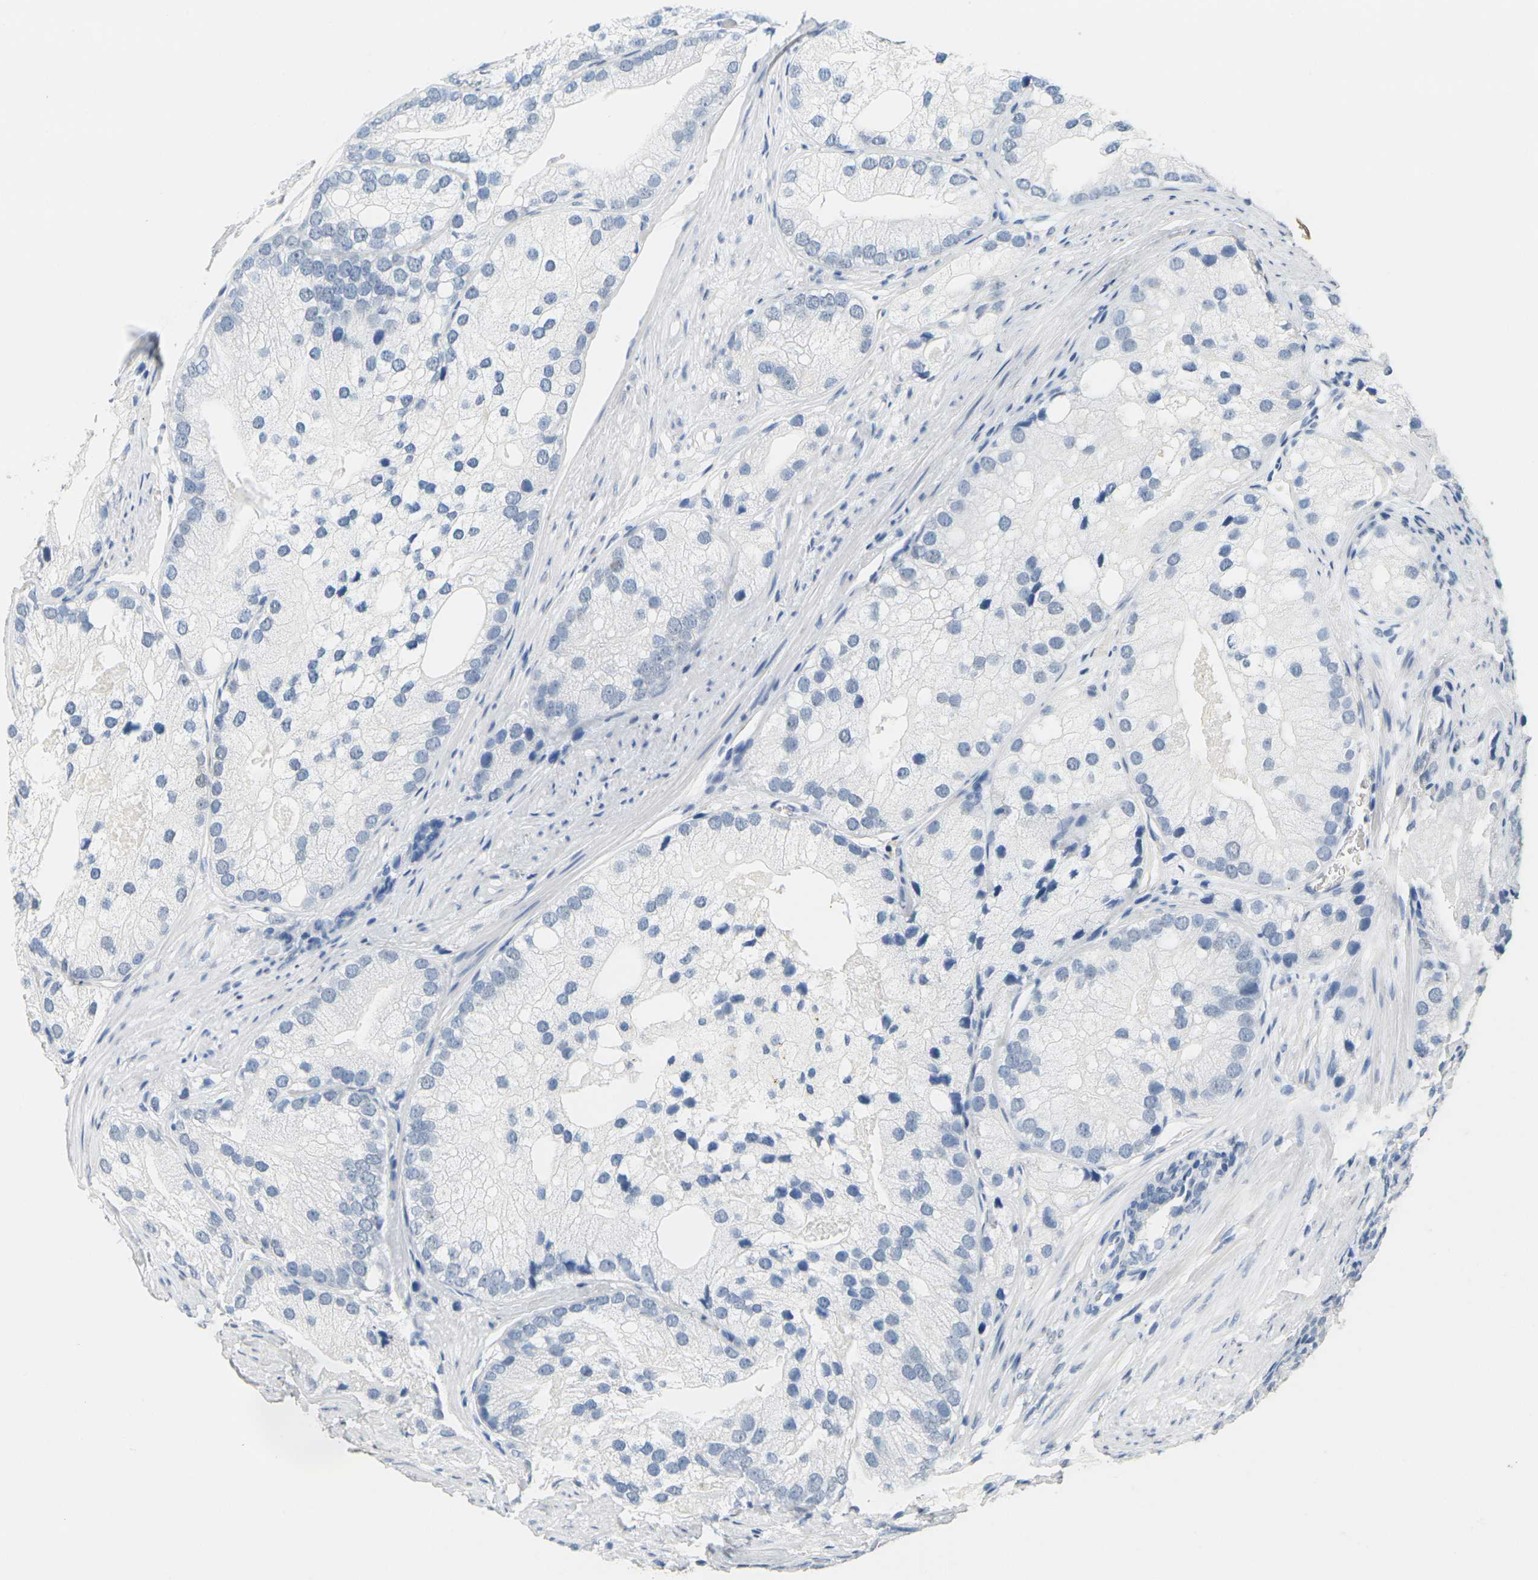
{"staining": {"intensity": "negative", "quantity": "none", "location": "none"}, "tissue": "prostate cancer", "cell_type": "Tumor cells", "image_type": "cancer", "snomed": [{"axis": "morphology", "description": "Adenocarcinoma, Low grade"}, {"axis": "topography", "description": "Prostate"}], "caption": "A photomicrograph of human low-grade adenocarcinoma (prostate) is negative for staining in tumor cells.", "gene": "CTAG1A", "patient": {"sex": "male", "age": 69}}